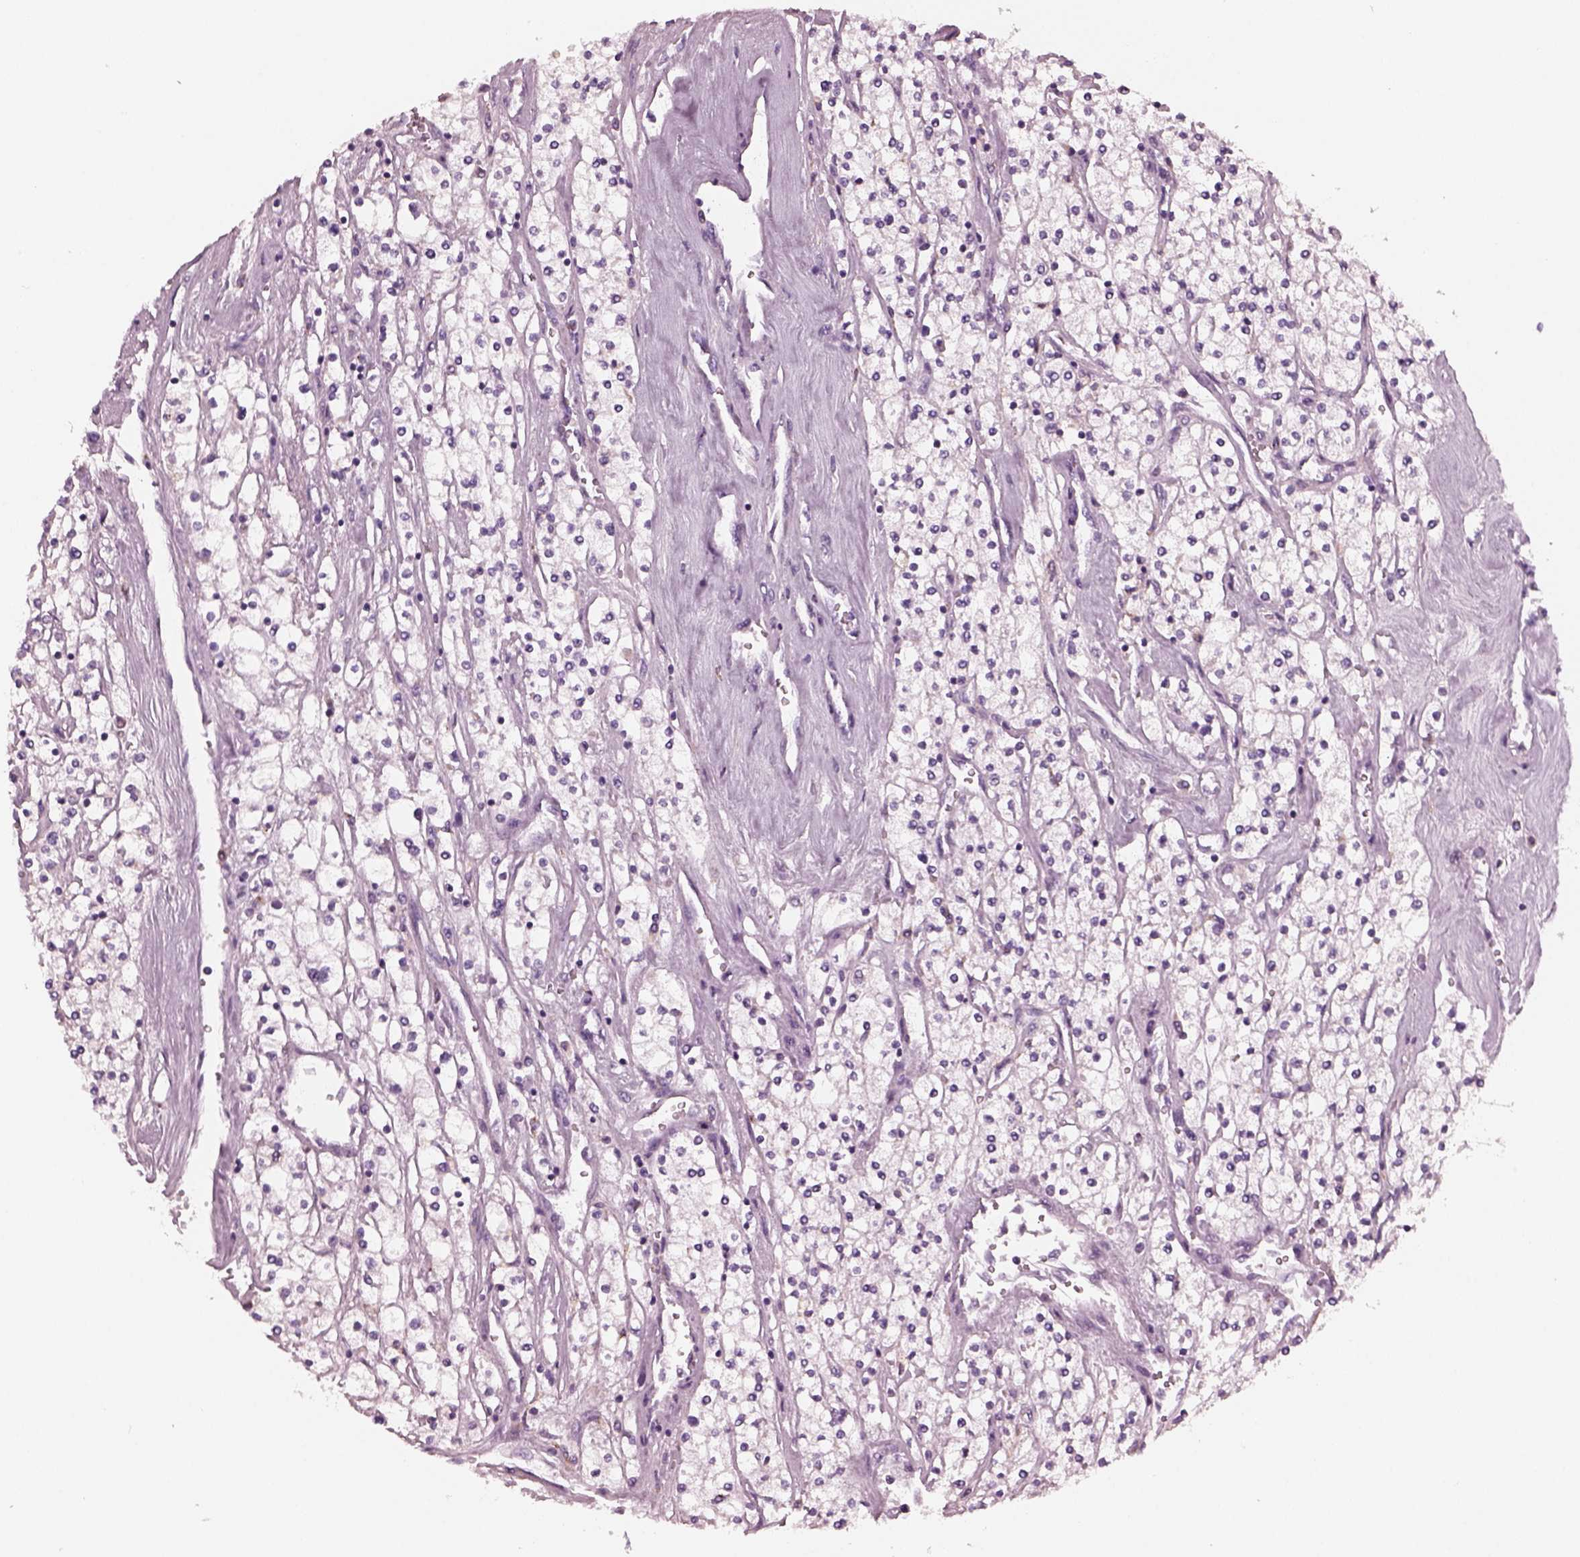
{"staining": {"intensity": "negative", "quantity": "none", "location": "none"}, "tissue": "renal cancer", "cell_type": "Tumor cells", "image_type": "cancer", "snomed": [{"axis": "morphology", "description": "Adenocarcinoma, NOS"}, {"axis": "topography", "description": "Kidney"}], "caption": "Immunohistochemistry (IHC) photomicrograph of neoplastic tissue: adenocarcinoma (renal) stained with DAB displays no significant protein expression in tumor cells.", "gene": "SLAMF8", "patient": {"sex": "male", "age": 80}}